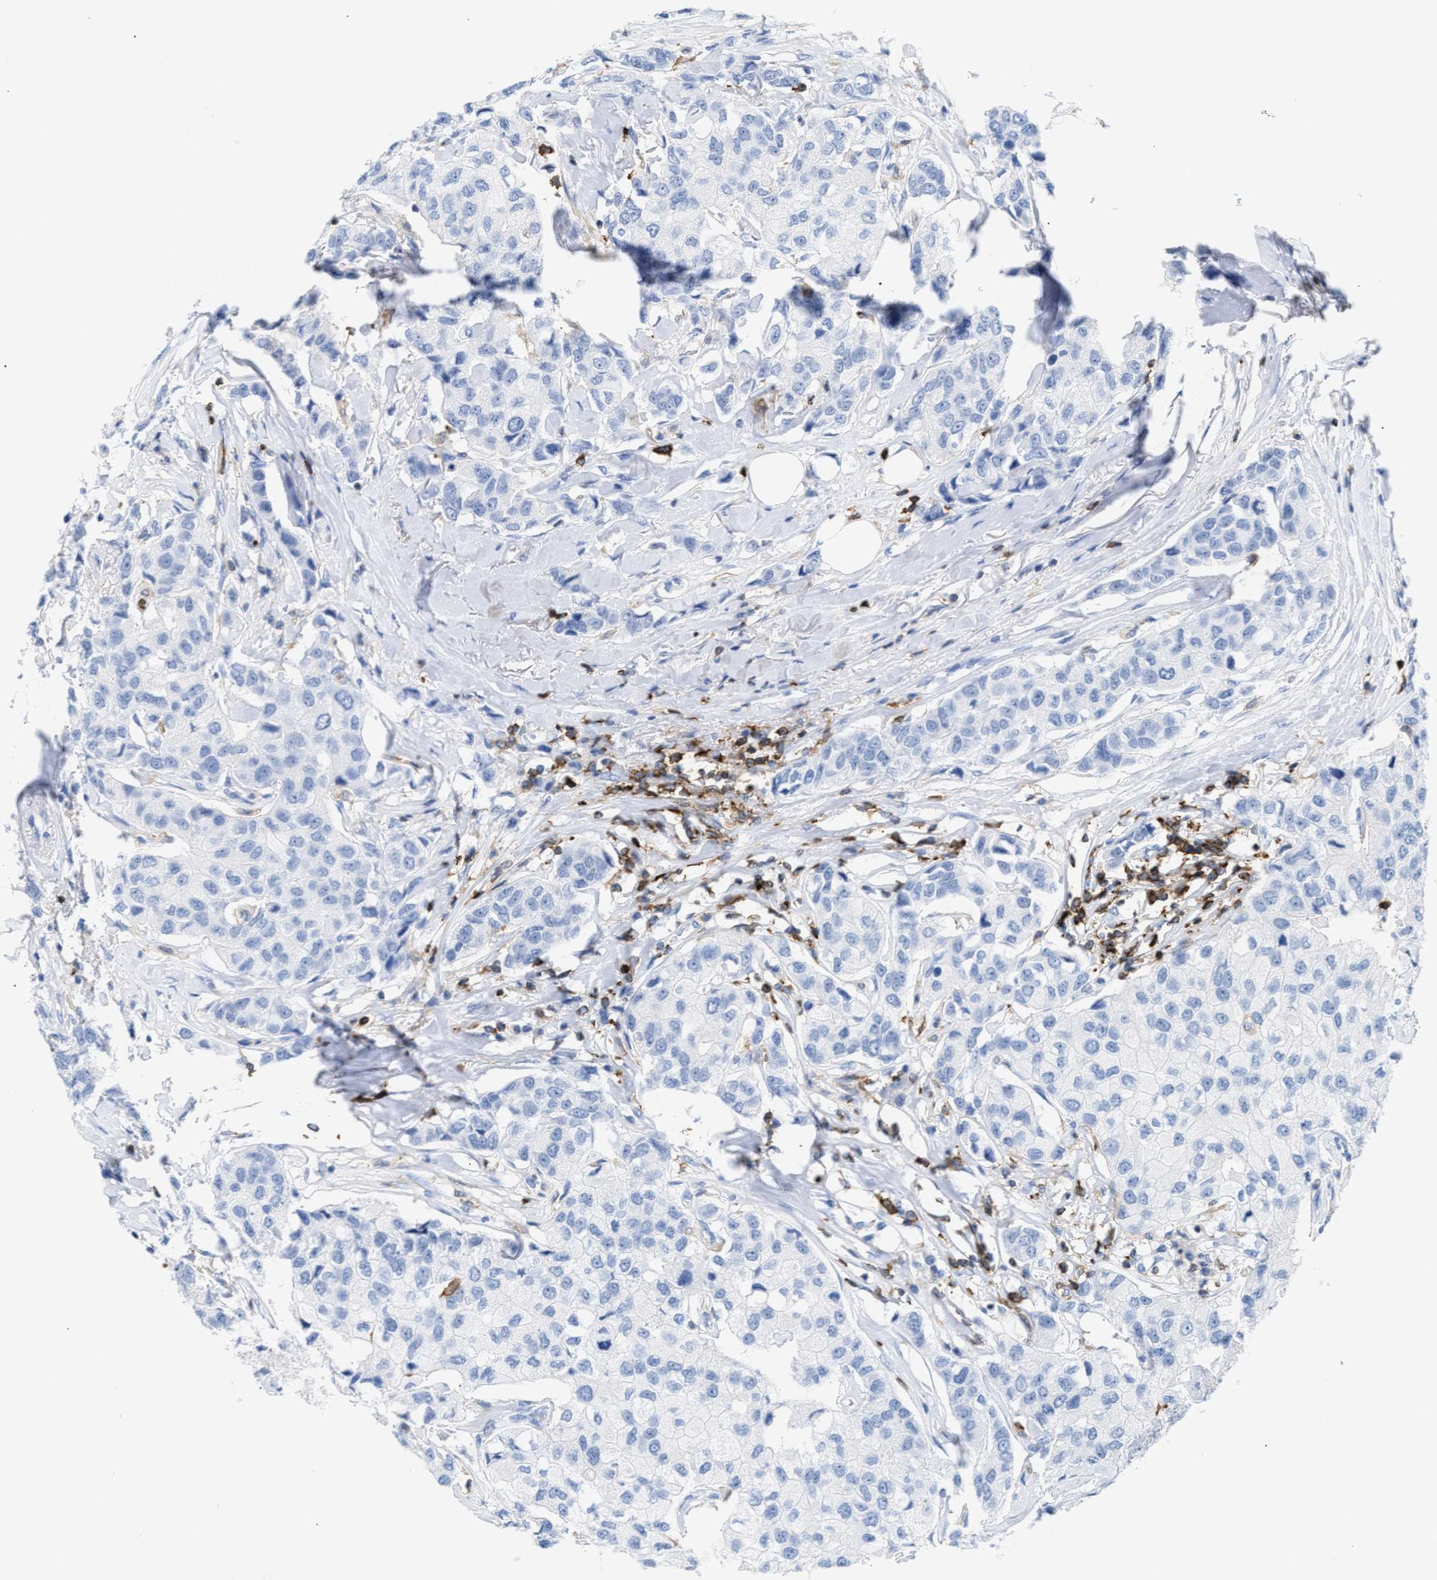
{"staining": {"intensity": "negative", "quantity": "none", "location": "none"}, "tissue": "breast cancer", "cell_type": "Tumor cells", "image_type": "cancer", "snomed": [{"axis": "morphology", "description": "Duct carcinoma"}, {"axis": "topography", "description": "Breast"}], "caption": "Immunohistochemical staining of breast cancer displays no significant staining in tumor cells.", "gene": "LCP1", "patient": {"sex": "female", "age": 80}}